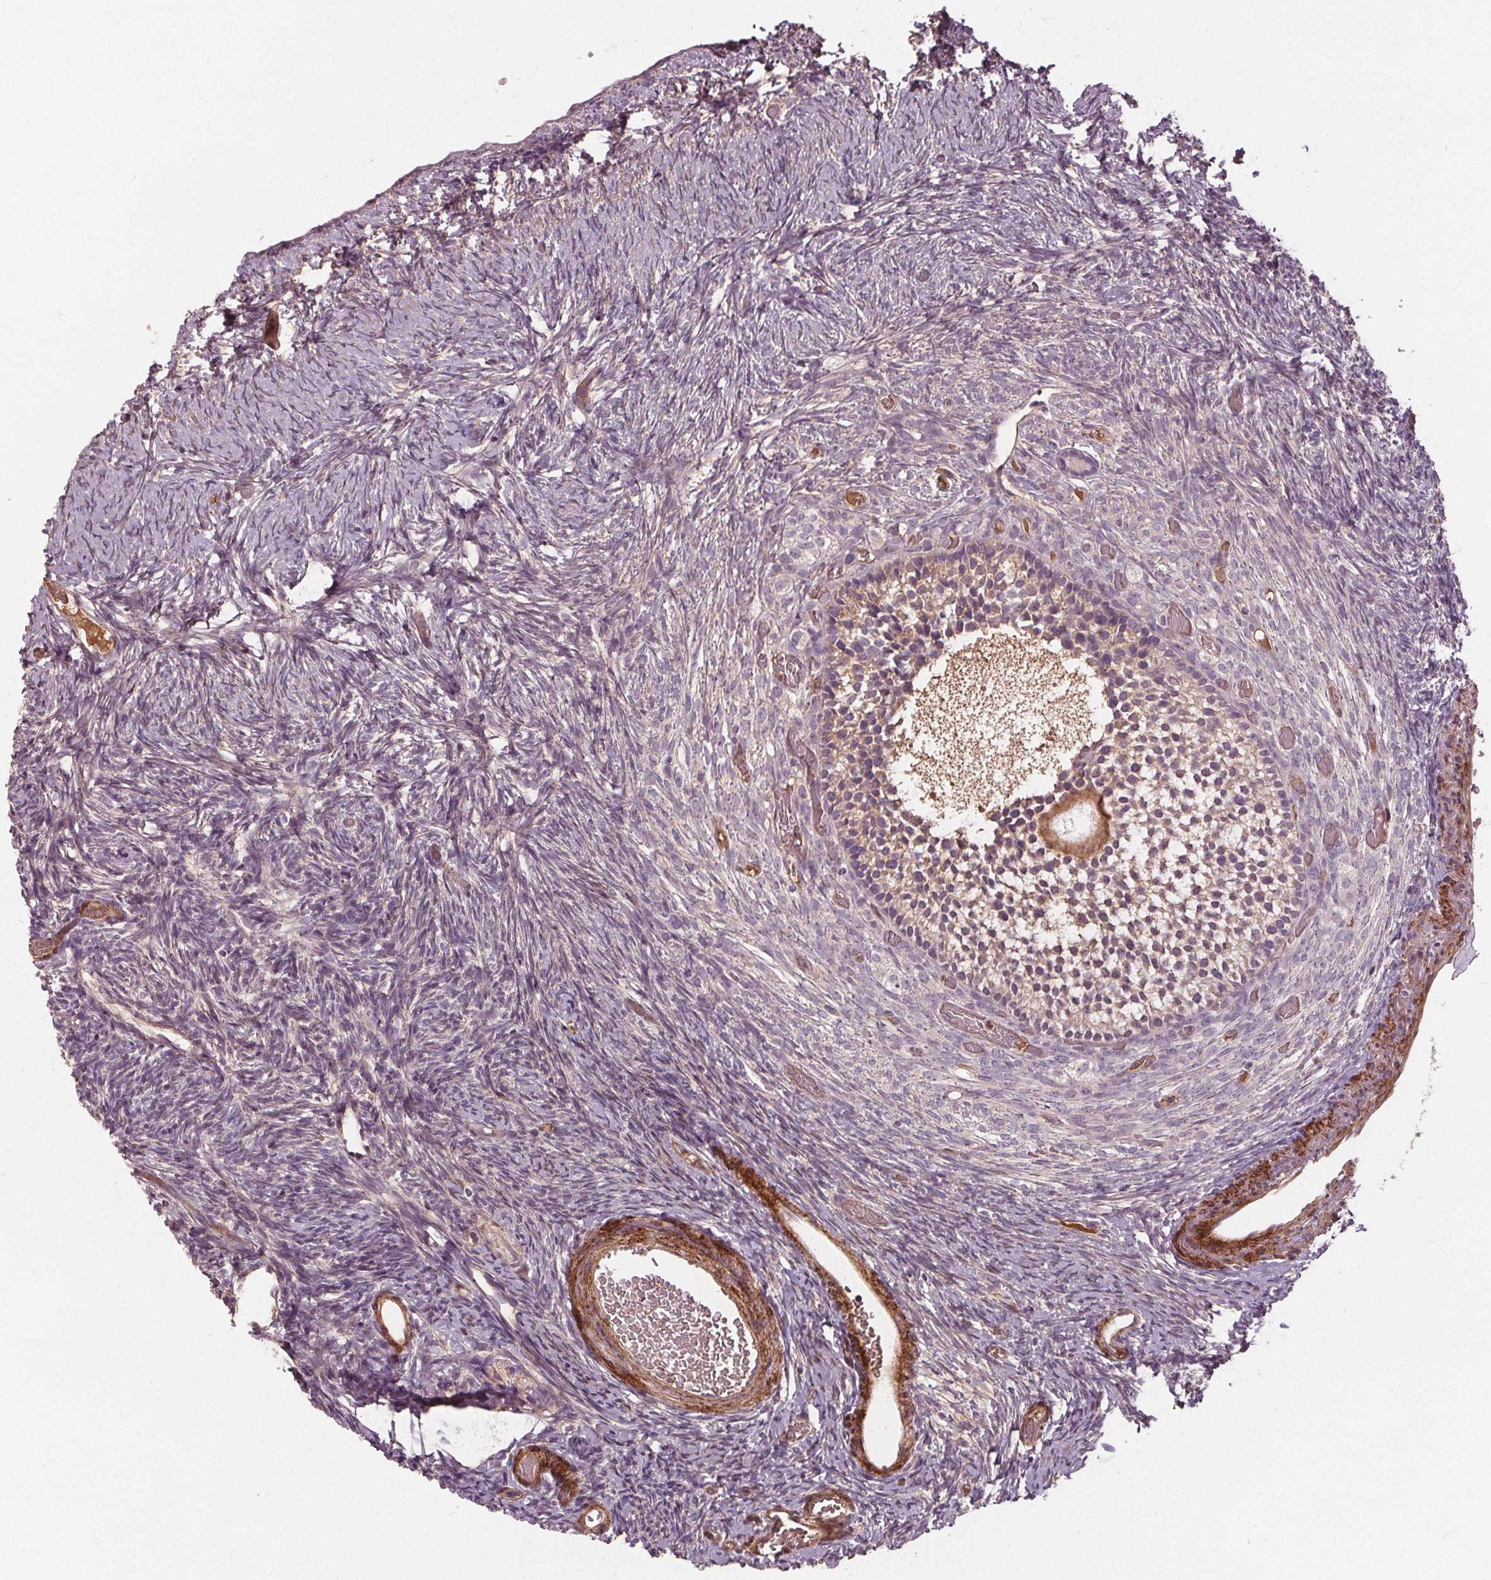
{"staining": {"intensity": "weak", "quantity": ">75%", "location": "cytoplasmic/membranous"}, "tissue": "ovary", "cell_type": "Follicle cells", "image_type": "normal", "snomed": [{"axis": "morphology", "description": "Normal tissue, NOS"}, {"axis": "topography", "description": "Ovary"}], "caption": "Immunohistochemistry (DAB (3,3'-diaminobenzidine)) staining of normal human ovary displays weak cytoplasmic/membranous protein positivity in approximately >75% of follicle cells.", "gene": "PDGFD", "patient": {"sex": "female", "age": 39}}